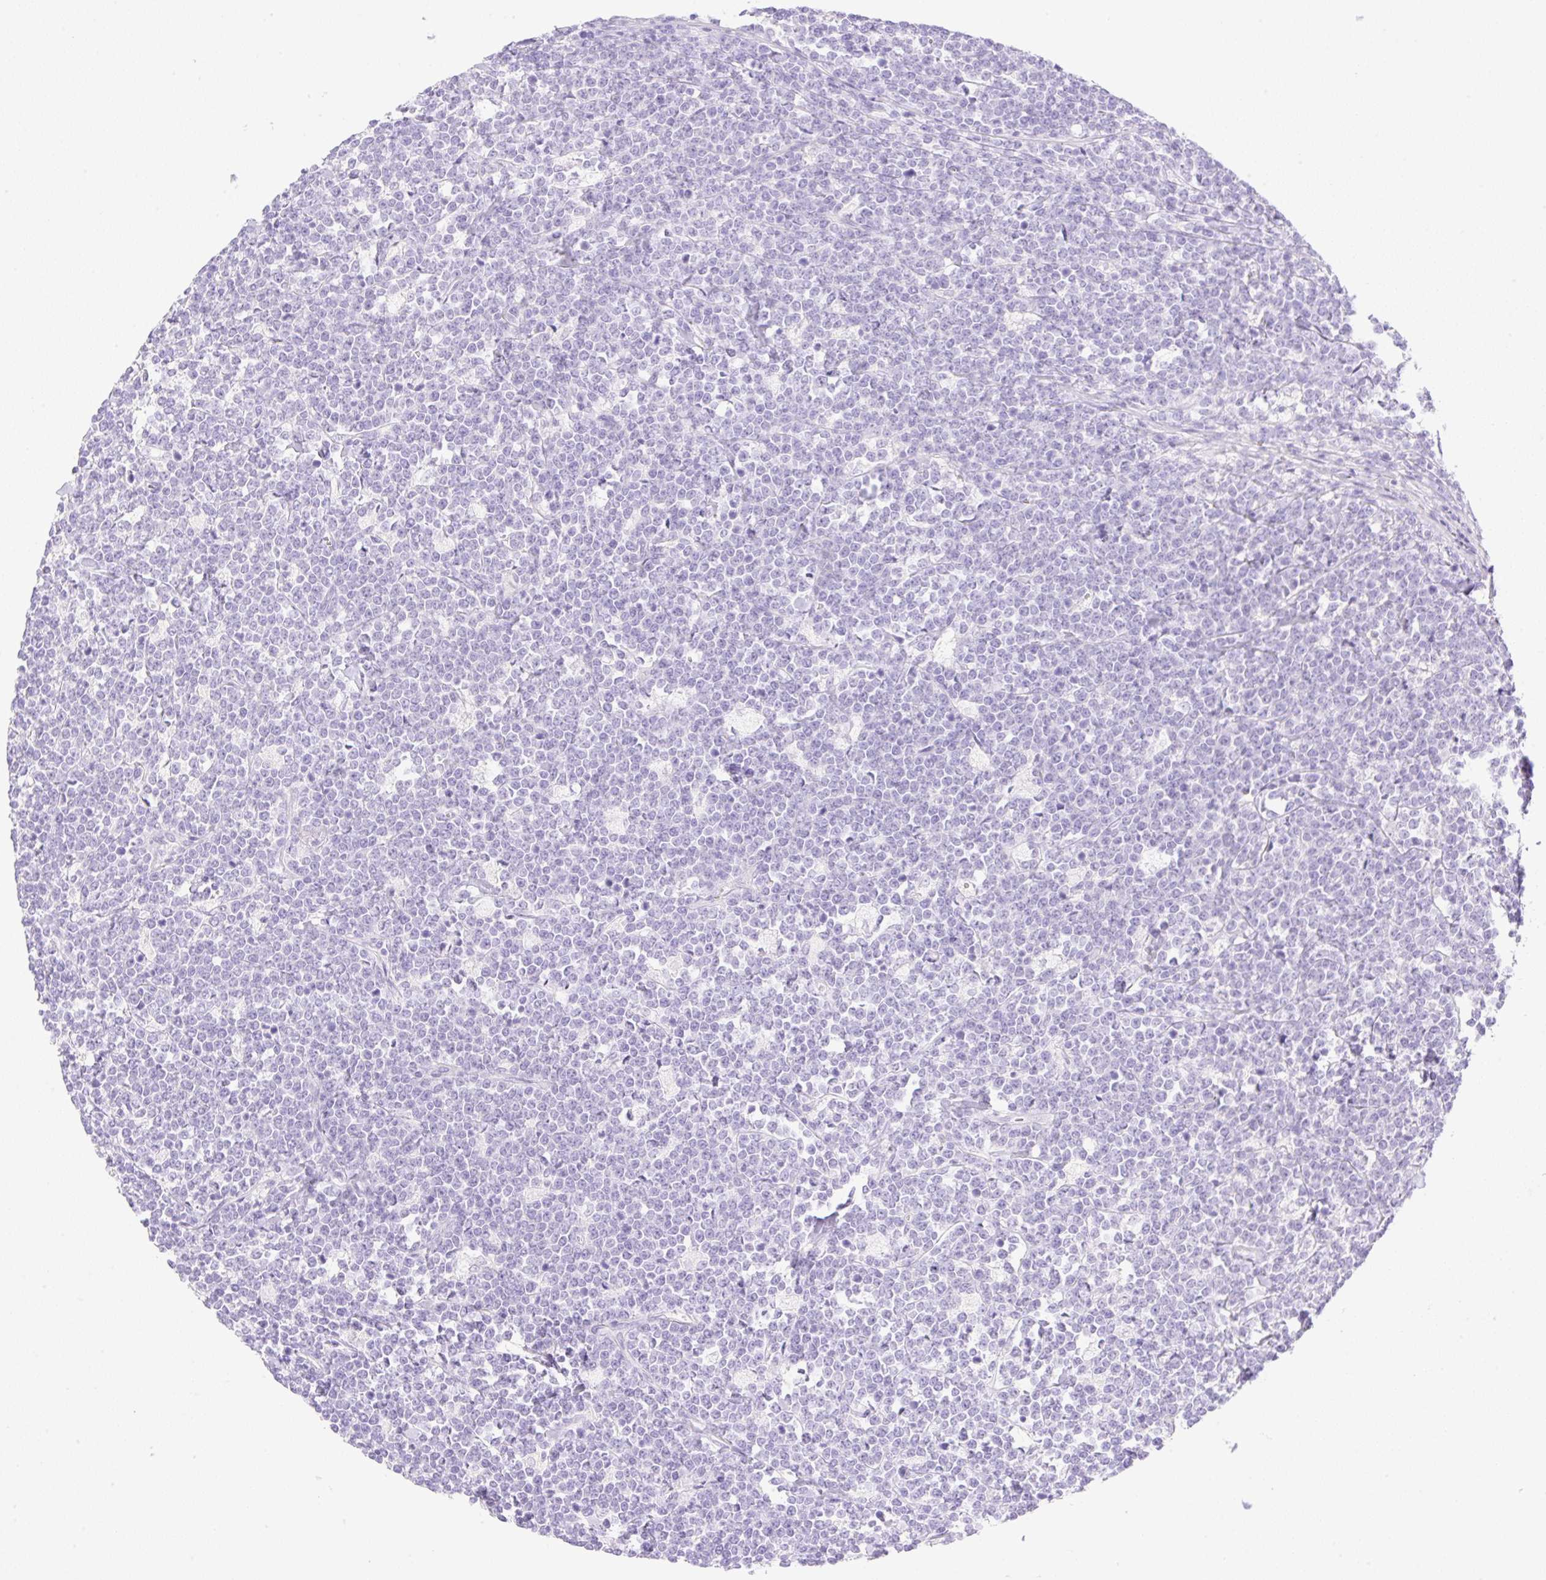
{"staining": {"intensity": "negative", "quantity": "none", "location": "none"}, "tissue": "lymphoma", "cell_type": "Tumor cells", "image_type": "cancer", "snomed": [{"axis": "morphology", "description": "Malignant lymphoma, non-Hodgkin's type, High grade"}, {"axis": "topography", "description": "Small intestine"}], "caption": "This micrograph is of lymphoma stained with immunohistochemistry to label a protein in brown with the nuclei are counter-stained blue. There is no staining in tumor cells.", "gene": "CDX1", "patient": {"sex": "male", "age": 8}}